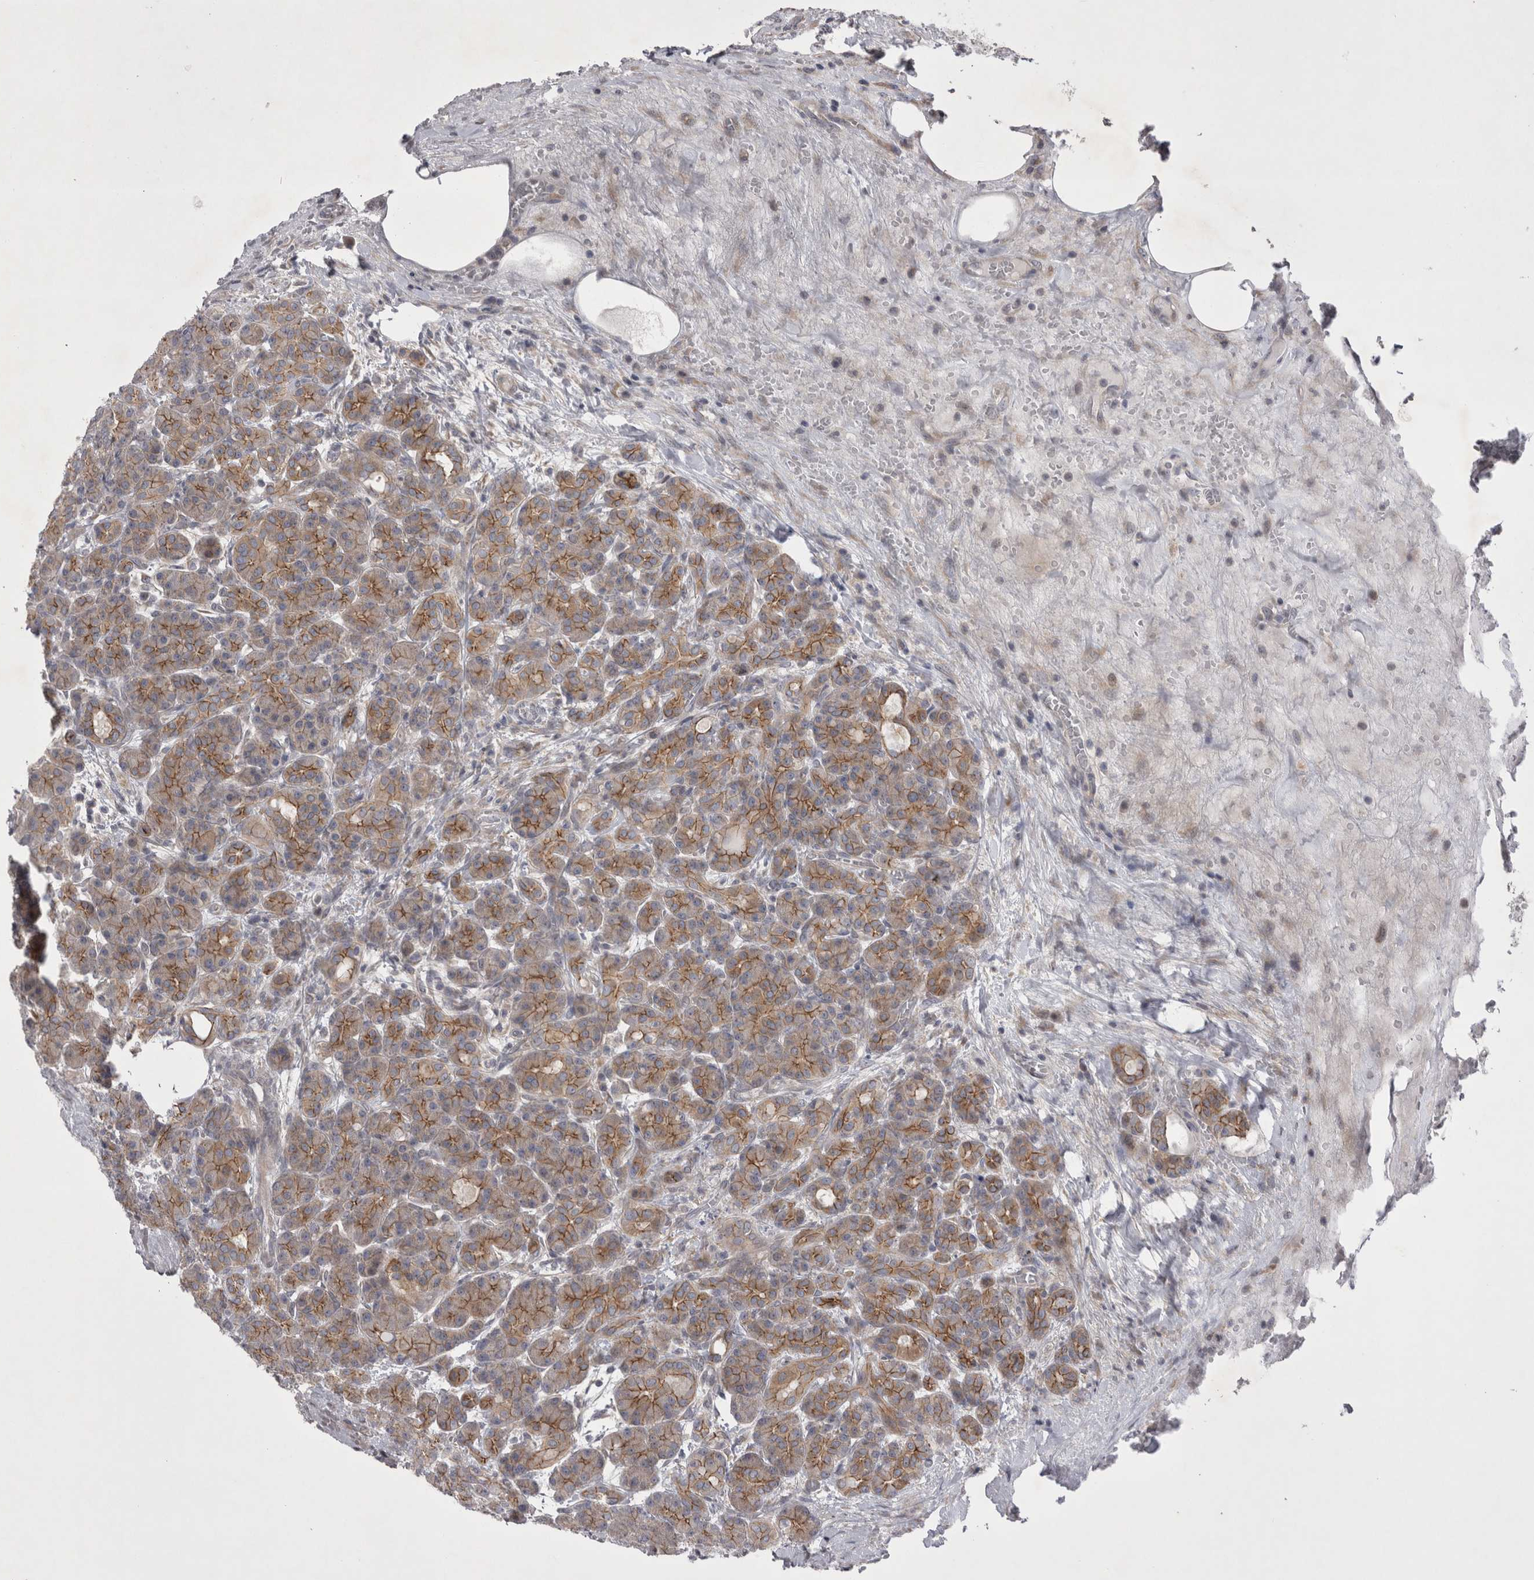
{"staining": {"intensity": "moderate", "quantity": "25%-75%", "location": "cytoplasmic/membranous"}, "tissue": "pancreas", "cell_type": "Exocrine glandular cells", "image_type": "normal", "snomed": [{"axis": "morphology", "description": "Normal tissue, NOS"}, {"axis": "topography", "description": "Pancreas"}], "caption": "Immunohistochemistry histopathology image of unremarkable human pancreas stained for a protein (brown), which displays medium levels of moderate cytoplasmic/membranous positivity in about 25%-75% of exocrine glandular cells.", "gene": "NENF", "patient": {"sex": "male", "age": 63}}